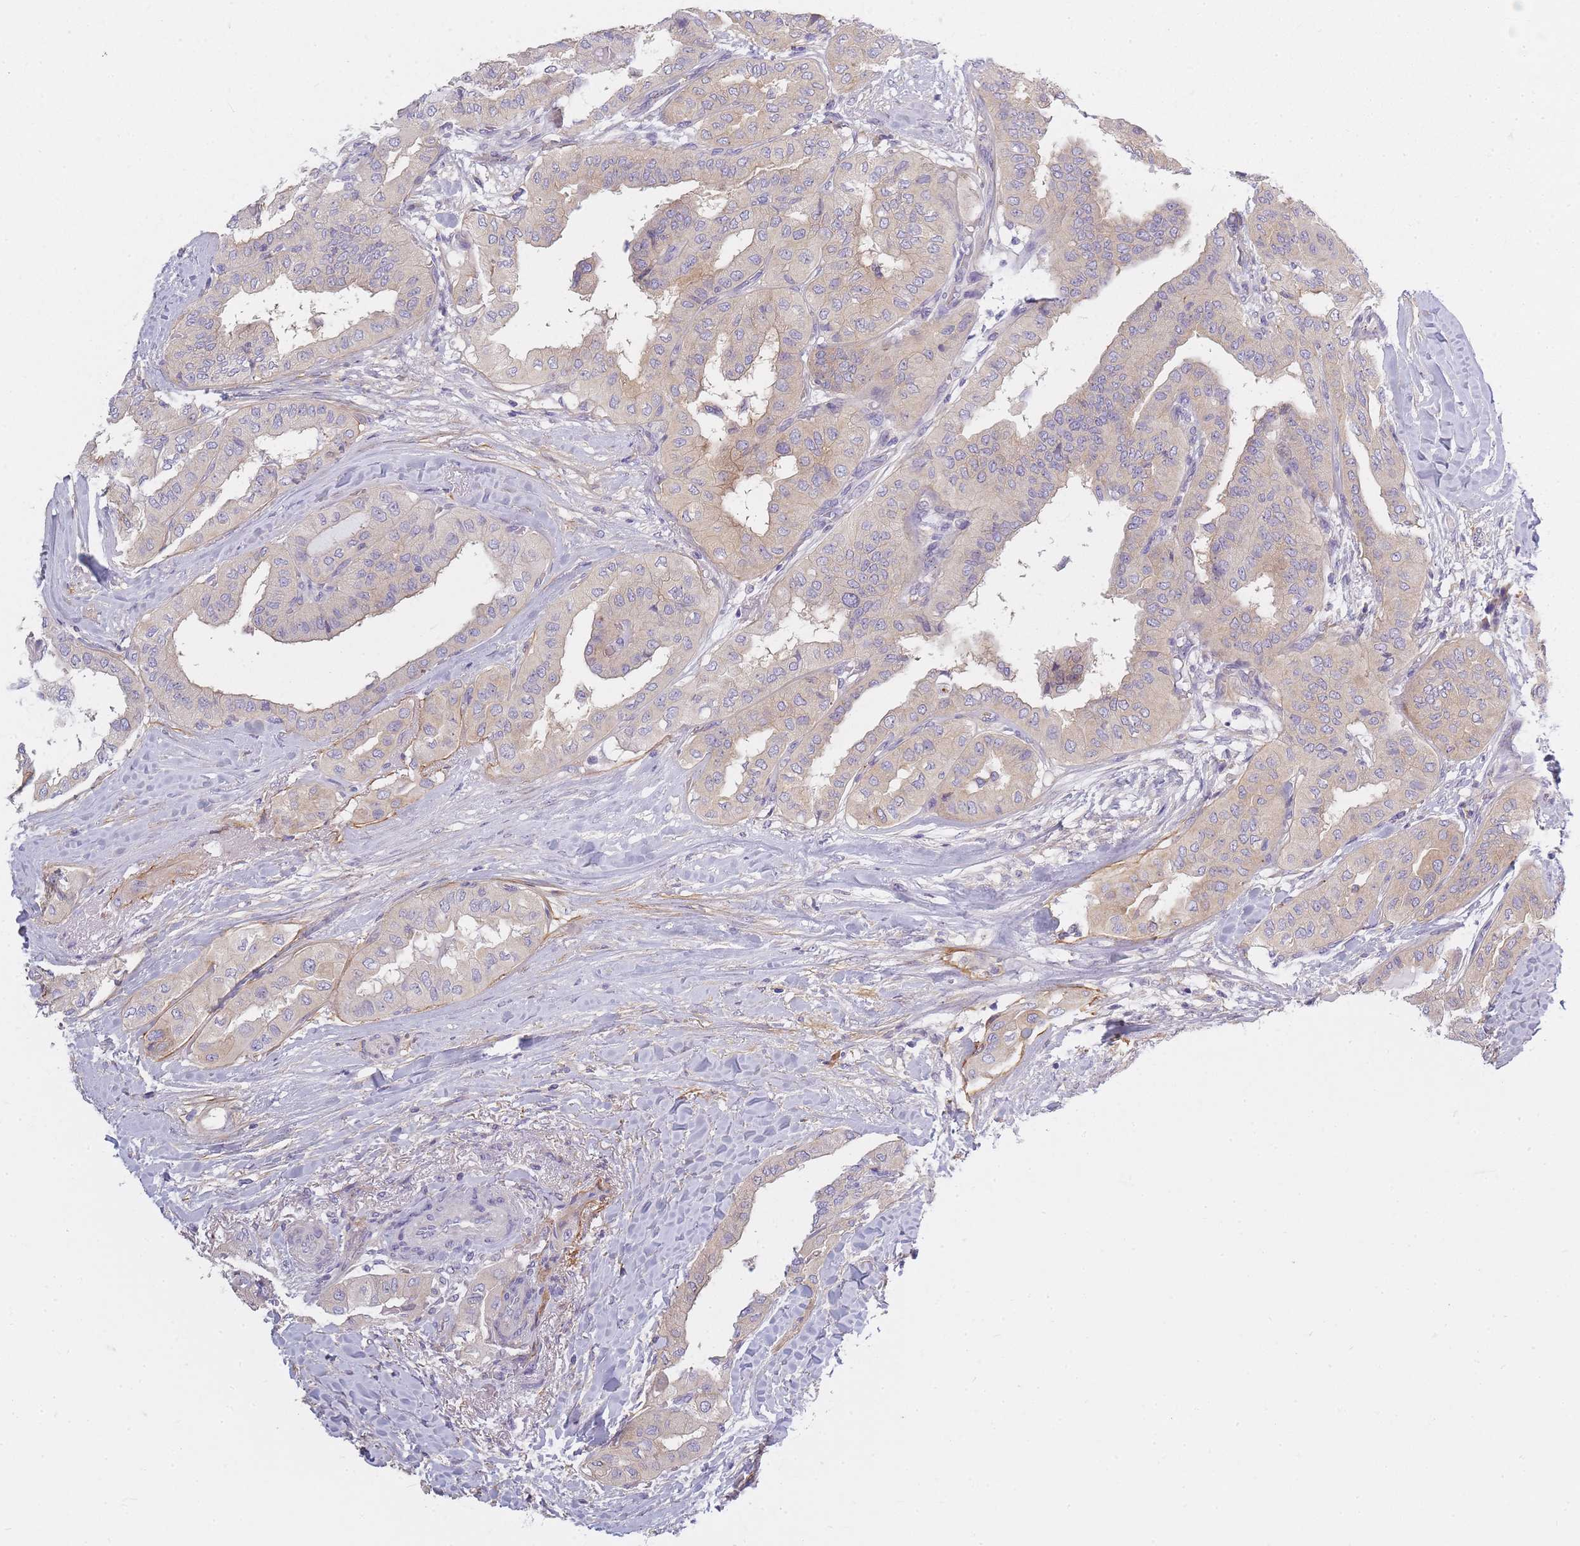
{"staining": {"intensity": "weak", "quantity": "25%-75%", "location": "cytoplasmic/membranous"}, "tissue": "thyroid cancer", "cell_type": "Tumor cells", "image_type": "cancer", "snomed": [{"axis": "morphology", "description": "Papillary adenocarcinoma, NOS"}, {"axis": "topography", "description": "Thyroid gland"}], "caption": "The photomicrograph displays immunohistochemical staining of thyroid cancer. There is weak cytoplasmic/membranous expression is appreciated in approximately 25%-75% of tumor cells.", "gene": "AP3M2", "patient": {"sex": "female", "age": 59}}